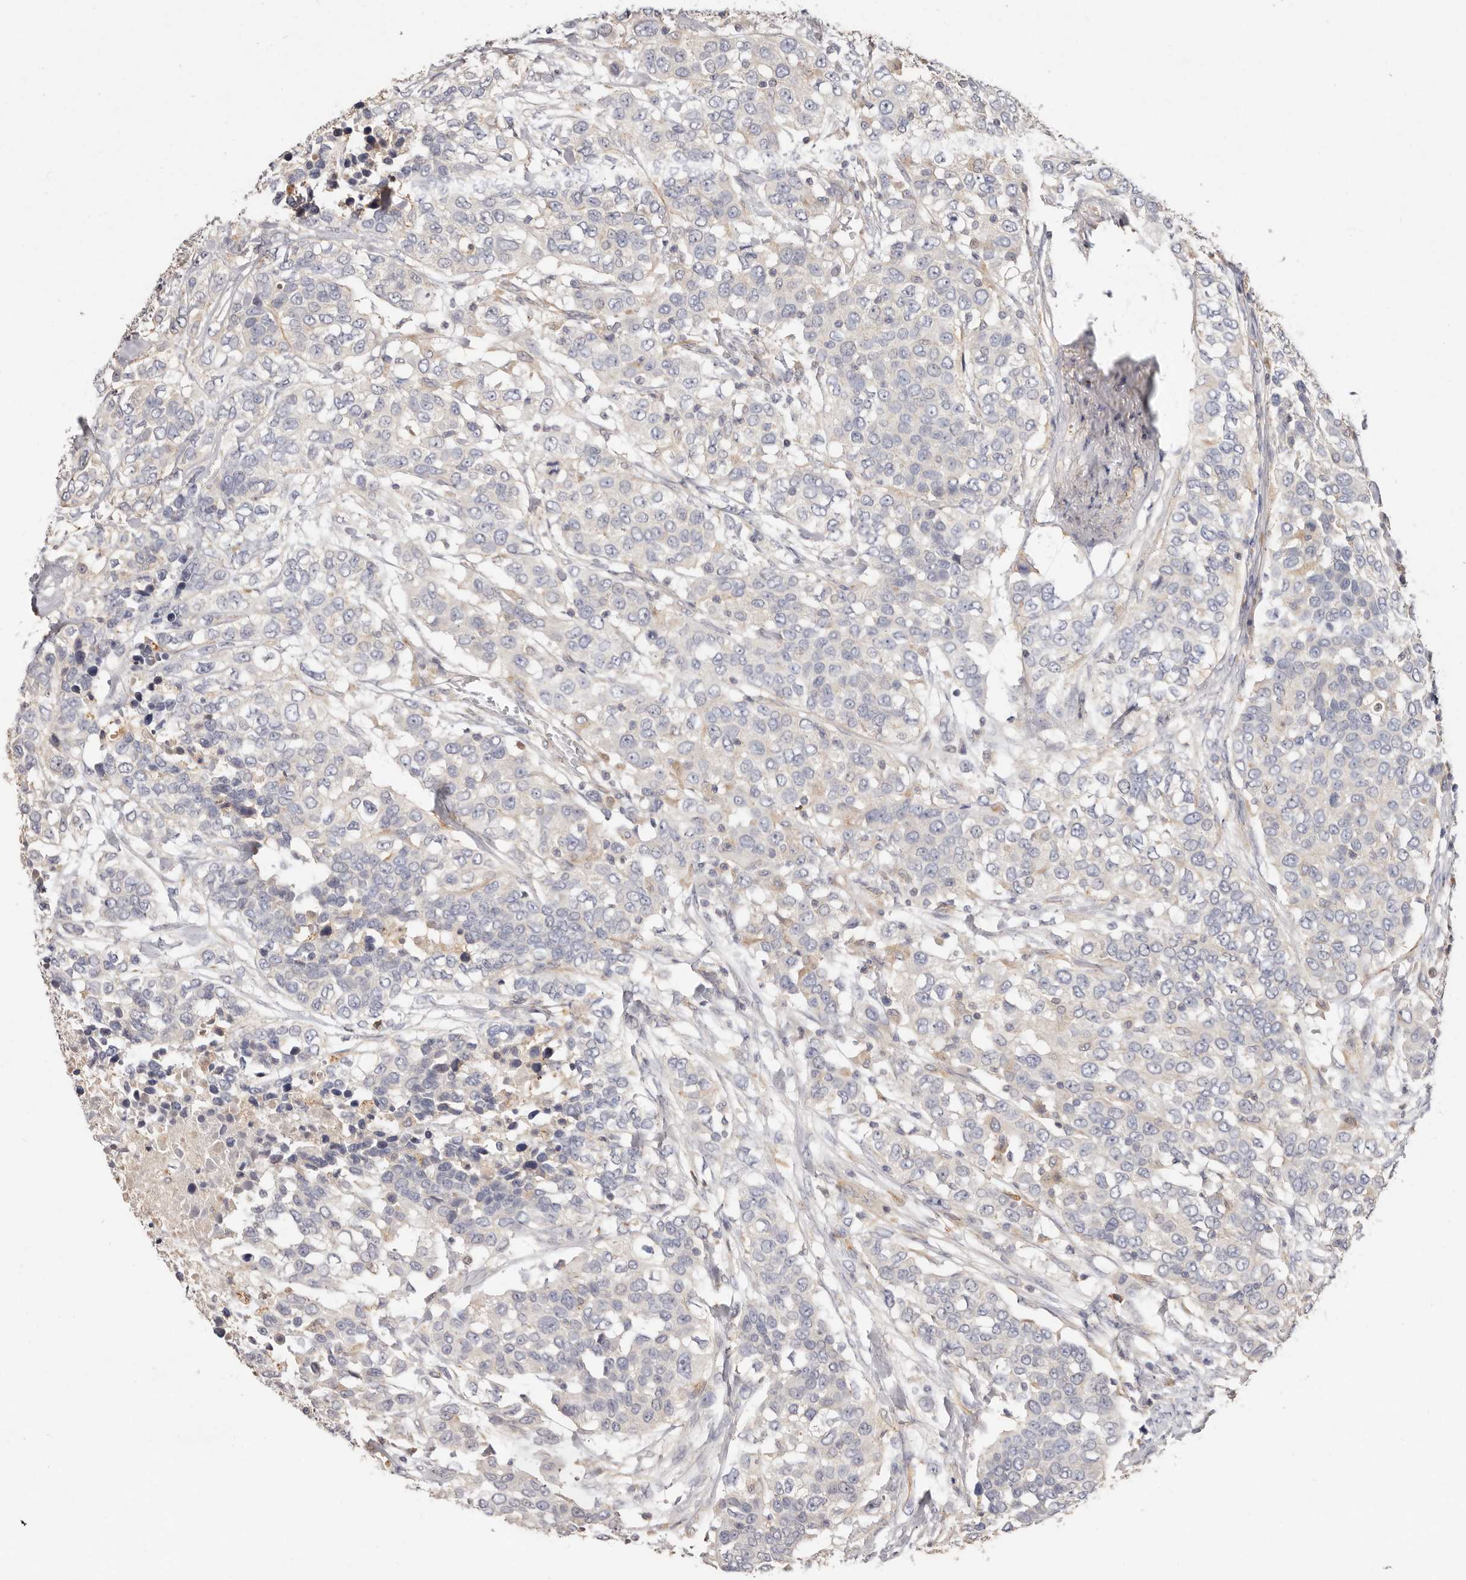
{"staining": {"intensity": "negative", "quantity": "none", "location": "none"}, "tissue": "urothelial cancer", "cell_type": "Tumor cells", "image_type": "cancer", "snomed": [{"axis": "morphology", "description": "Urothelial carcinoma, High grade"}, {"axis": "topography", "description": "Urinary bladder"}], "caption": "Urothelial carcinoma (high-grade) was stained to show a protein in brown. There is no significant expression in tumor cells. Brightfield microscopy of immunohistochemistry (IHC) stained with DAB (3,3'-diaminobenzidine) (brown) and hematoxylin (blue), captured at high magnification.", "gene": "THBS3", "patient": {"sex": "female", "age": 80}}